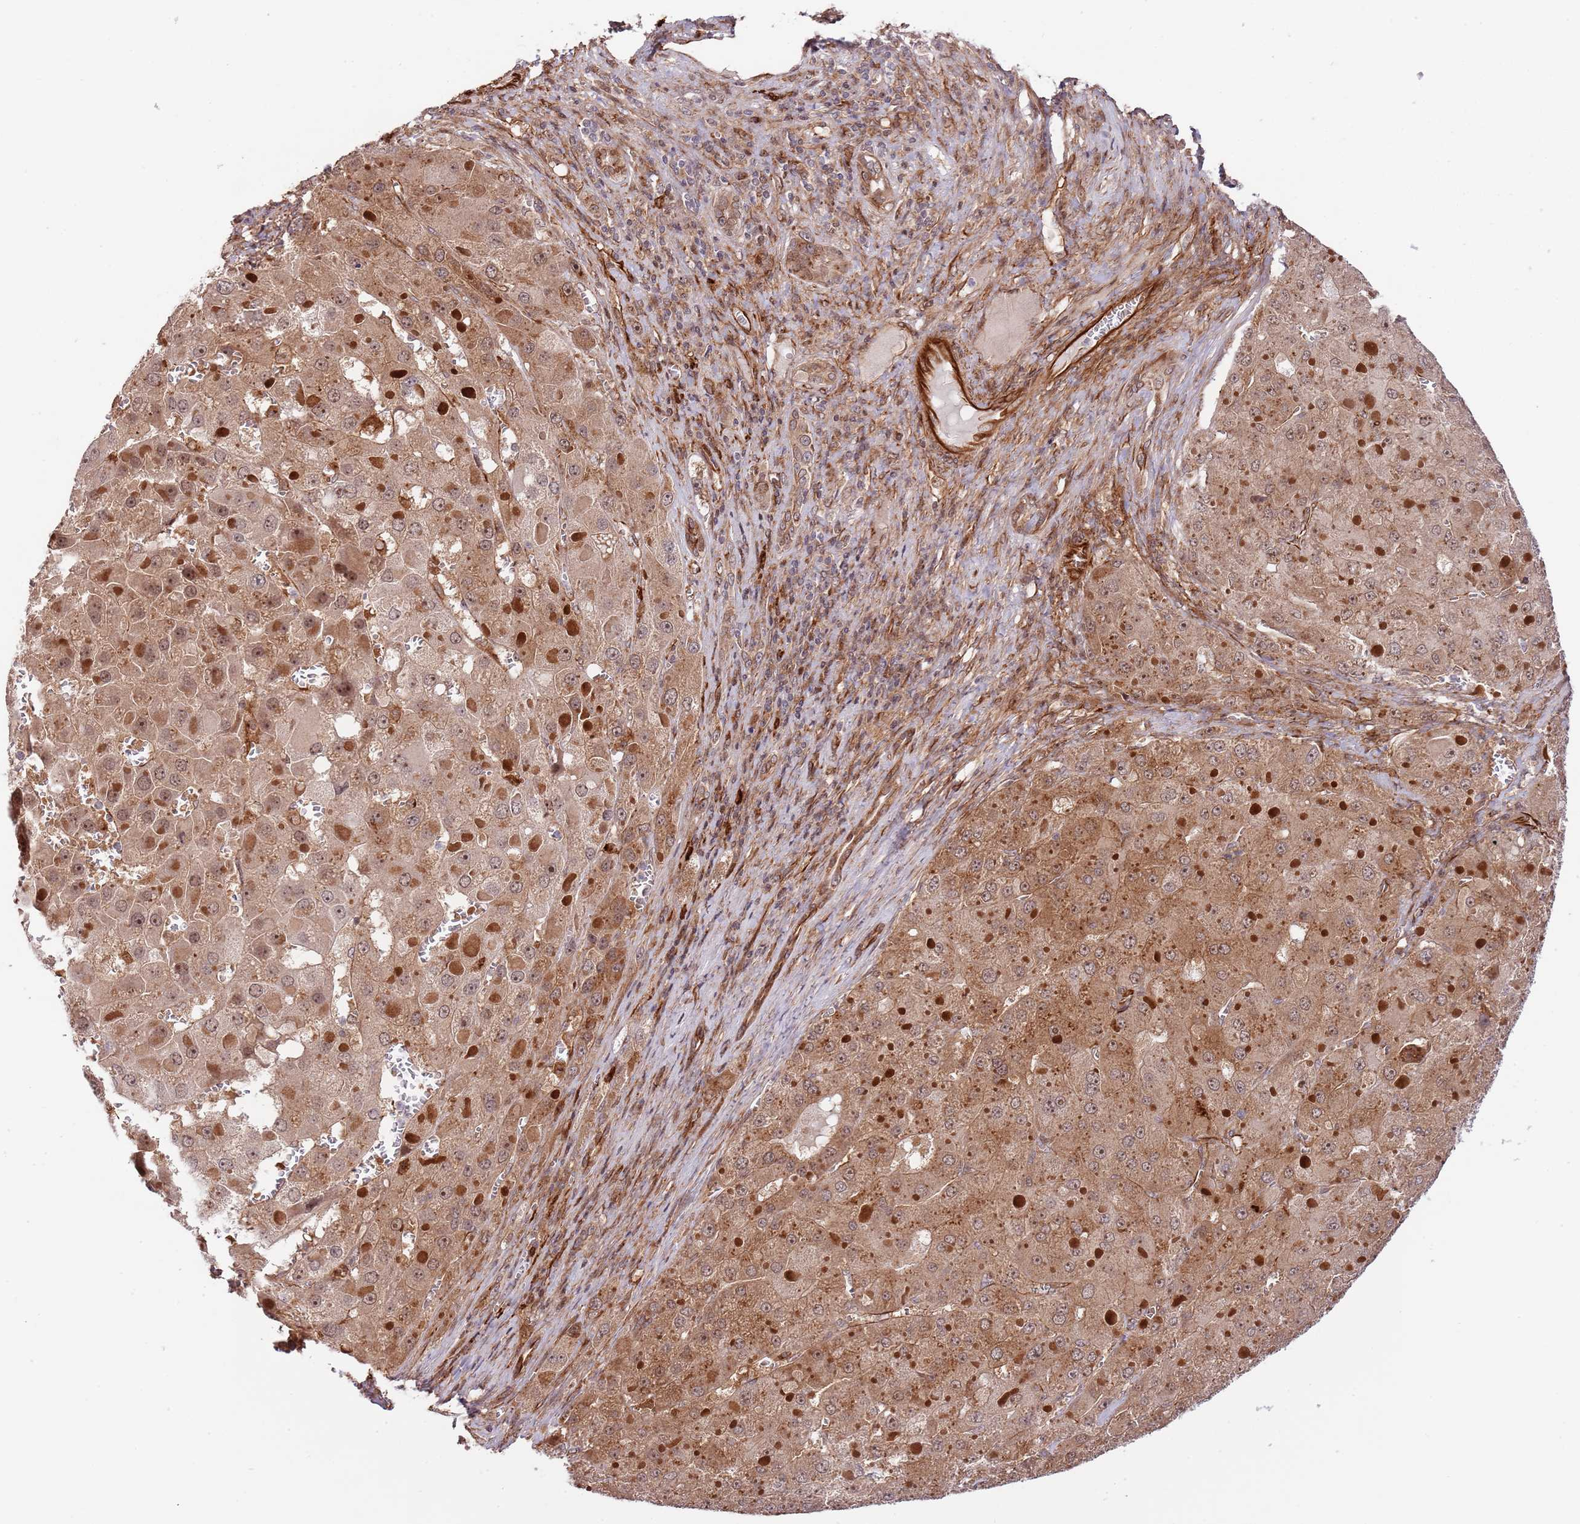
{"staining": {"intensity": "moderate", "quantity": ">75%", "location": "cytoplasmic/membranous,nuclear"}, "tissue": "liver cancer", "cell_type": "Tumor cells", "image_type": "cancer", "snomed": [{"axis": "morphology", "description": "Carcinoma, Hepatocellular, NOS"}, {"axis": "topography", "description": "Liver"}], "caption": "This is a histology image of immunohistochemistry (IHC) staining of liver hepatocellular carcinoma, which shows moderate expression in the cytoplasmic/membranous and nuclear of tumor cells.", "gene": "NEK3", "patient": {"sex": "female", "age": 73}}